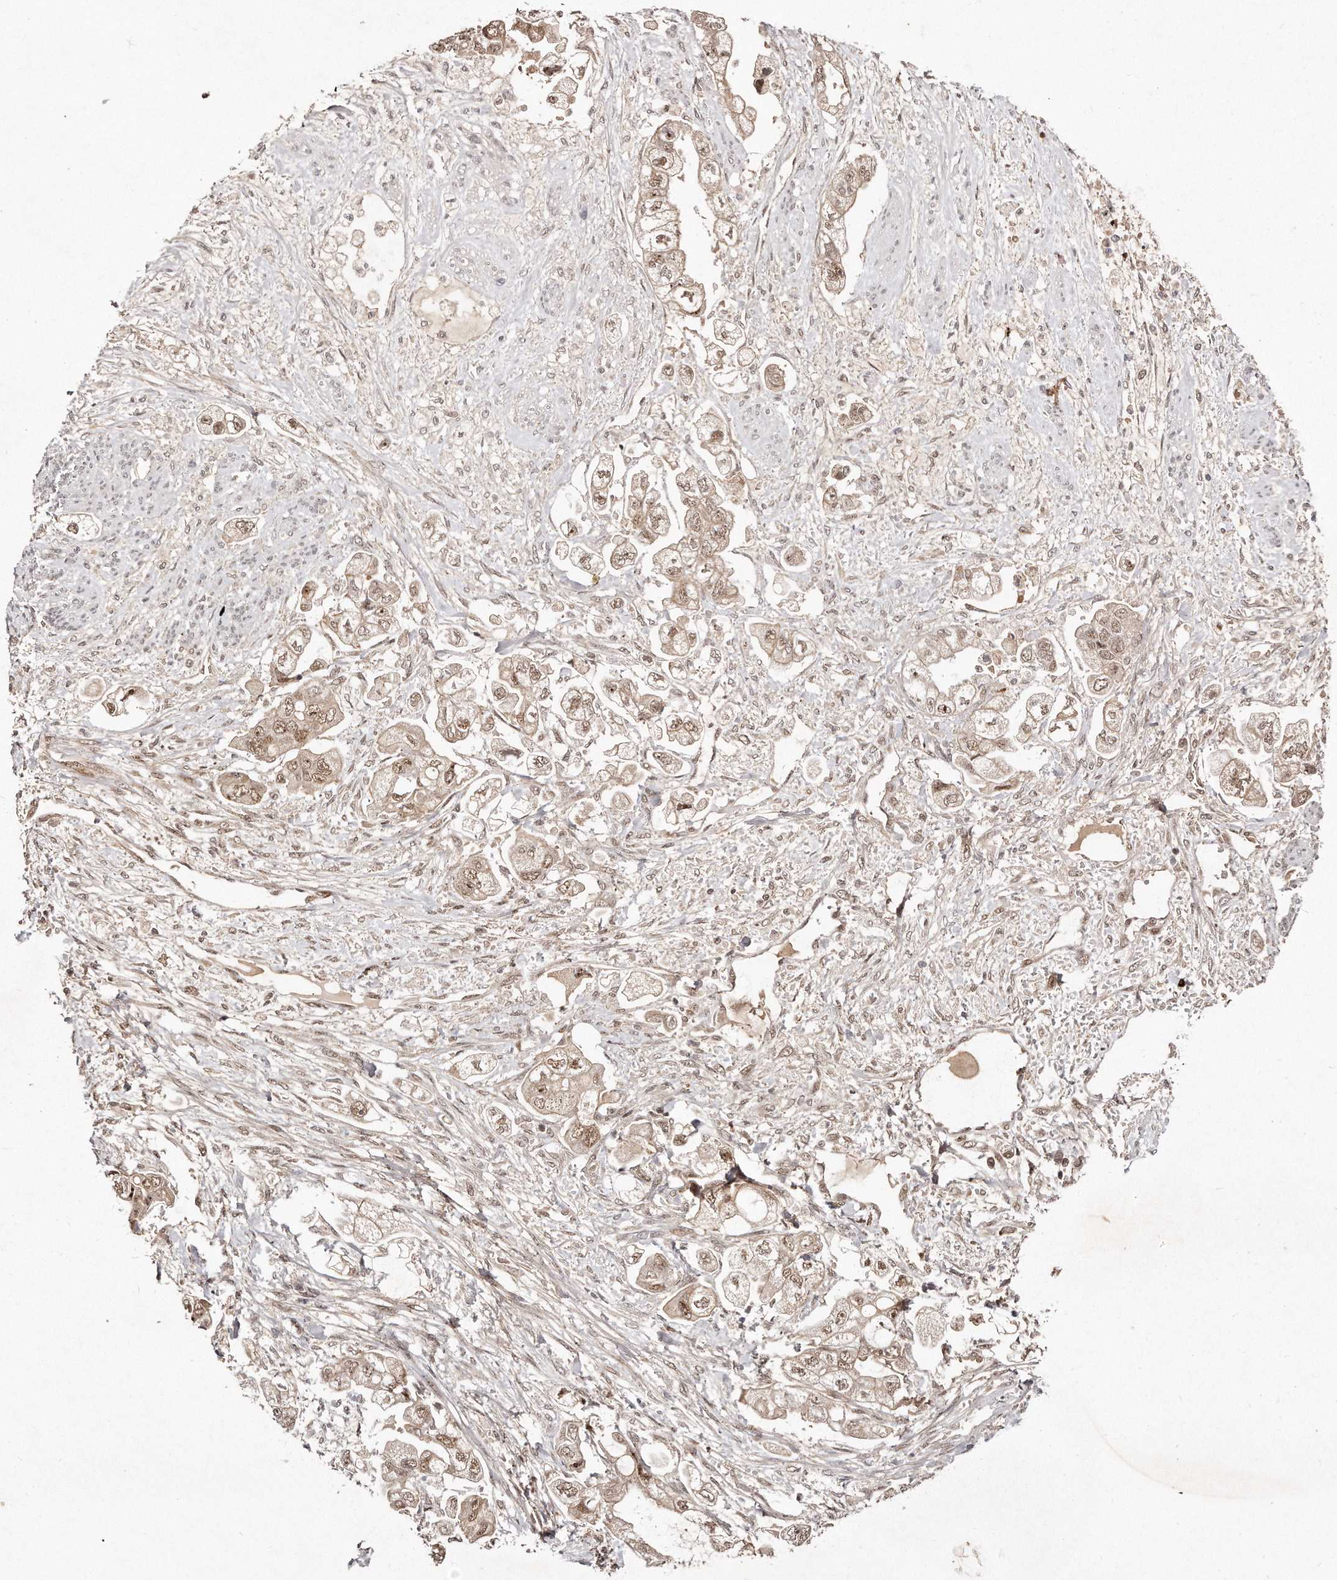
{"staining": {"intensity": "moderate", "quantity": ">75%", "location": "cytoplasmic/membranous,nuclear"}, "tissue": "stomach cancer", "cell_type": "Tumor cells", "image_type": "cancer", "snomed": [{"axis": "morphology", "description": "Adenocarcinoma, NOS"}, {"axis": "topography", "description": "Stomach"}], "caption": "Immunohistochemical staining of stomach adenocarcinoma demonstrates medium levels of moderate cytoplasmic/membranous and nuclear expression in approximately >75% of tumor cells.", "gene": "SOX4", "patient": {"sex": "male", "age": 62}}